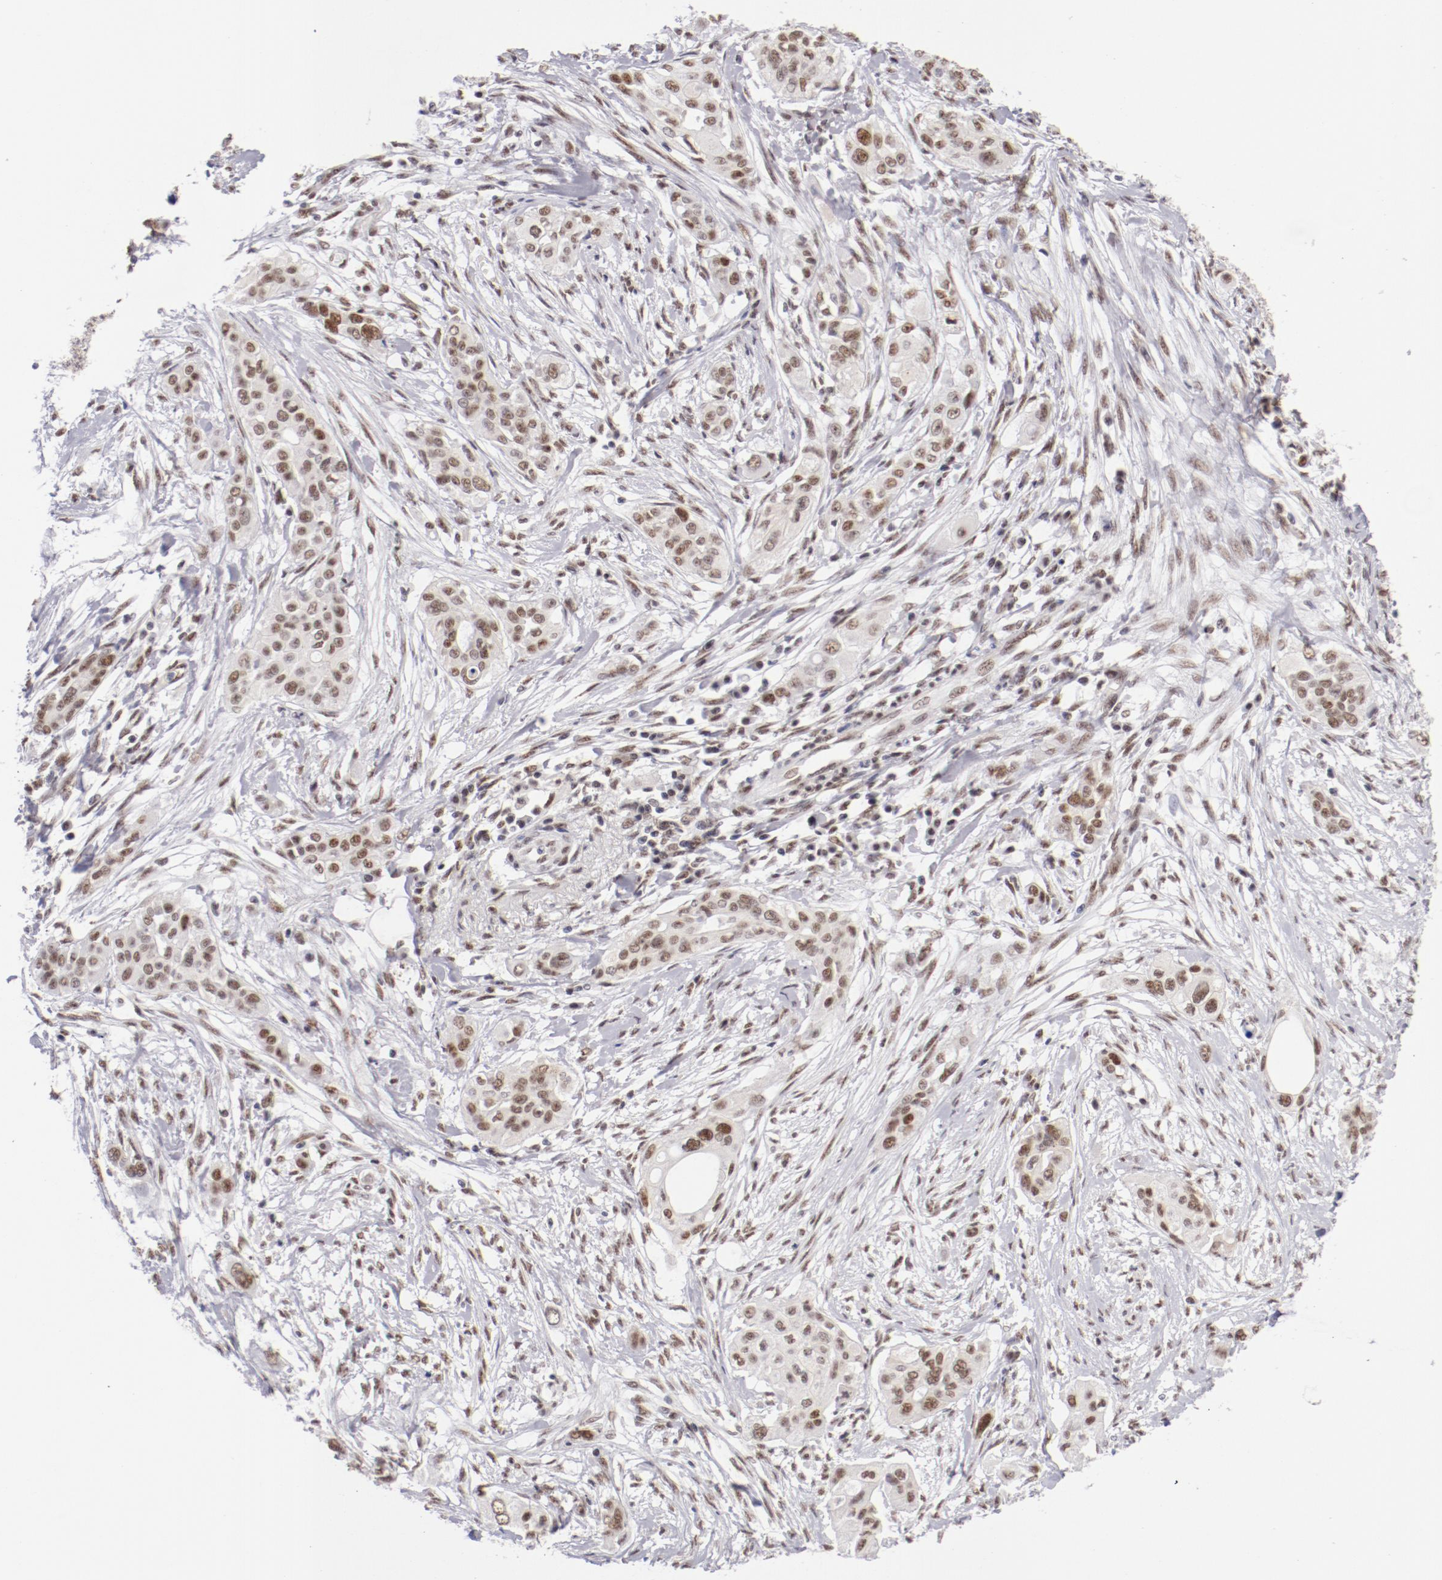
{"staining": {"intensity": "moderate", "quantity": ">75%", "location": "nuclear"}, "tissue": "pancreatic cancer", "cell_type": "Tumor cells", "image_type": "cancer", "snomed": [{"axis": "morphology", "description": "Adenocarcinoma, NOS"}, {"axis": "topography", "description": "Pancreas"}], "caption": "Brown immunohistochemical staining in pancreatic cancer shows moderate nuclear staining in approximately >75% of tumor cells. Immunohistochemistry (ihc) stains the protein of interest in brown and the nuclei are stained blue.", "gene": "TFAP4", "patient": {"sex": "female", "age": 60}}